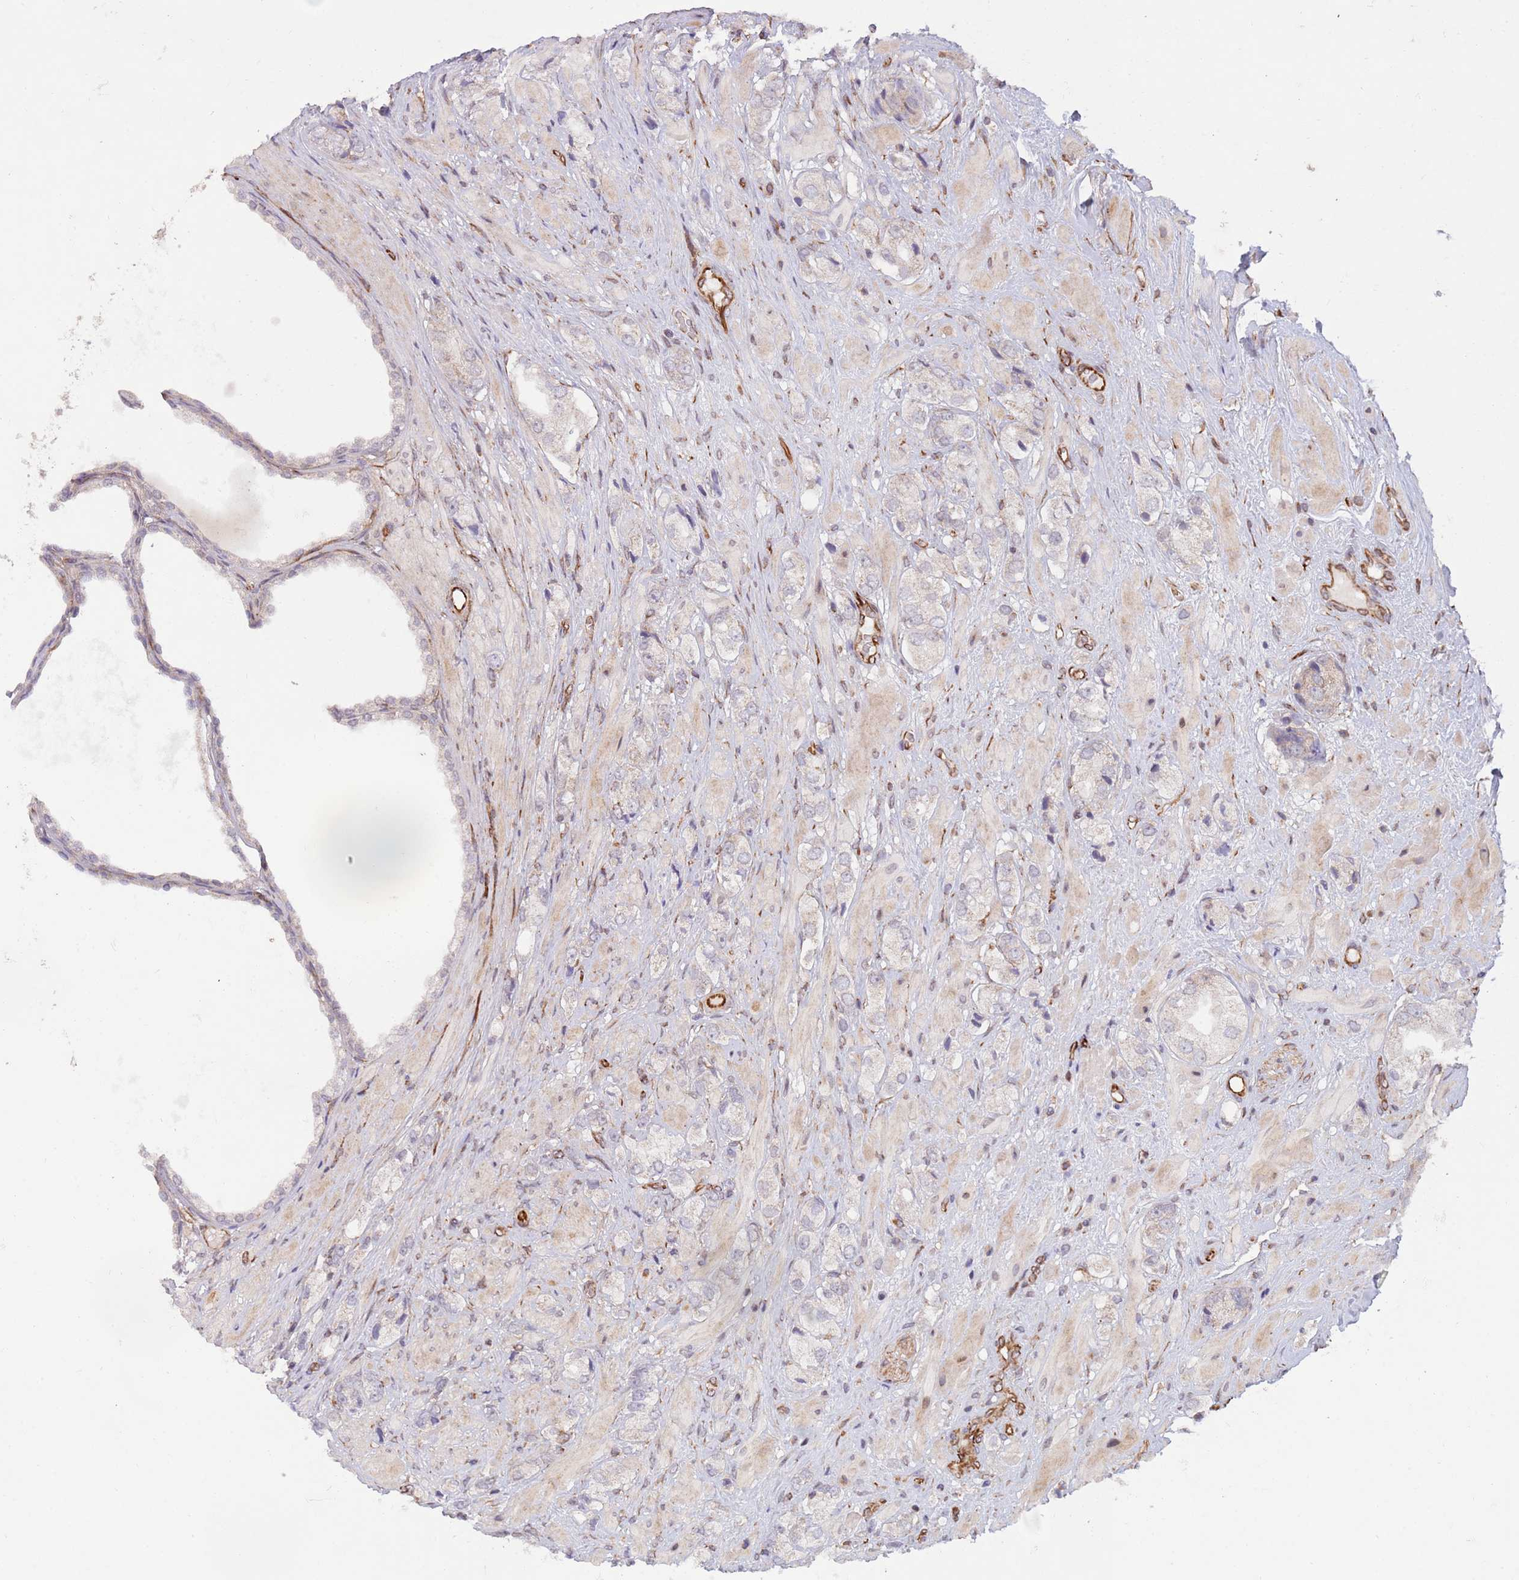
{"staining": {"intensity": "negative", "quantity": "none", "location": "none"}, "tissue": "prostate cancer", "cell_type": "Tumor cells", "image_type": "cancer", "snomed": [{"axis": "morphology", "description": "Adenocarcinoma, High grade"}, {"axis": "topography", "description": "Prostate and seminal vesicle, NOS"}], "caption": "DAB immunohistochemical staining of prostate adenocarcinoma (high-grade) reveals no significant expression in tumor cells. (DAB (3,3'-diaminobenzidine) IHC, high magnification).", "gene": "CHD9", "patient": {"sex": "male", "age": 64}}